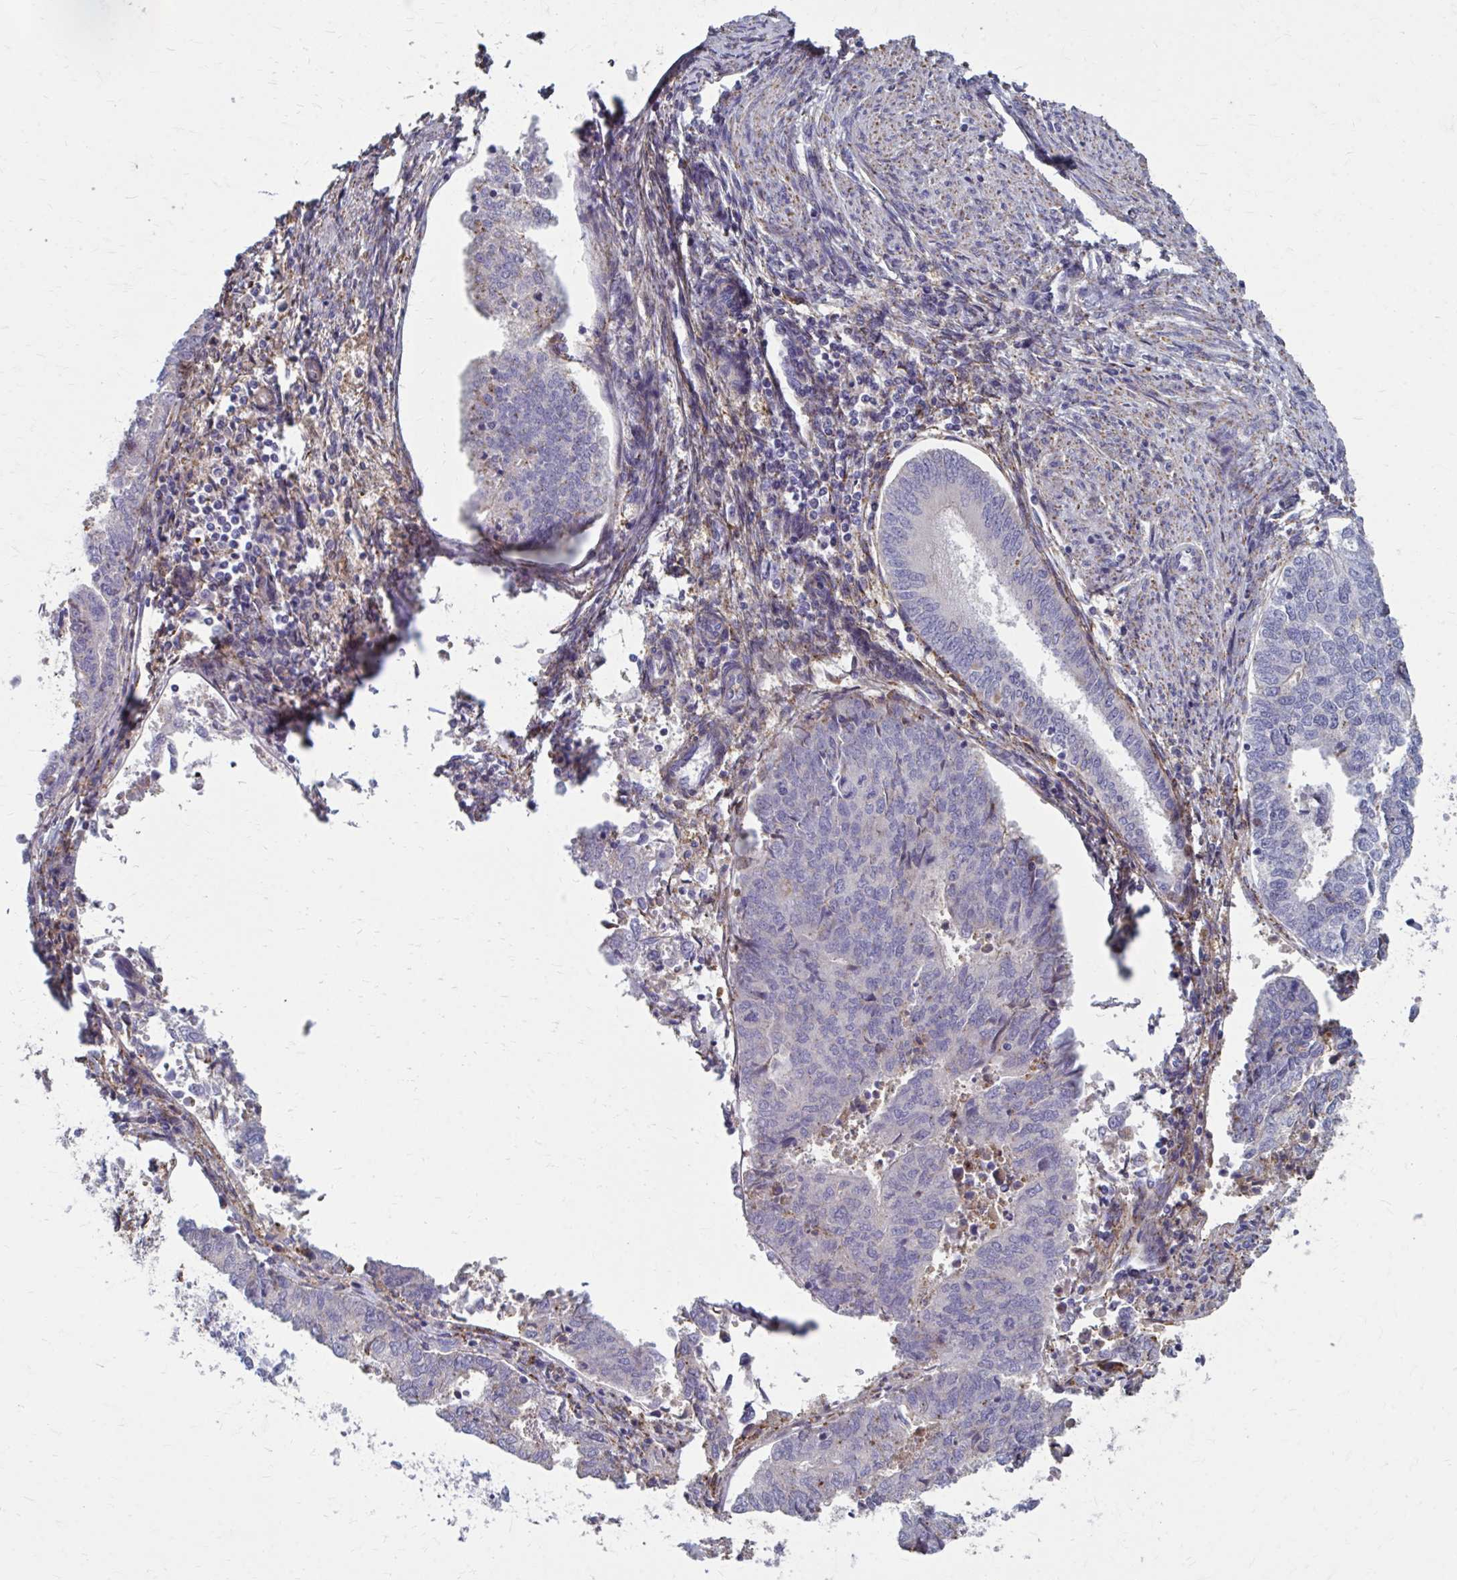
{"staining": {"intensity": "negative", "quantity": "none", "location": "none"}, "tissue": "endometrial cancer", "cell_type": "Tumor cells", "image_type": "cancer", "snomed": [{"axis": "morphology", "description": "Adenocarcinoma, NOS"}, {"axis": "topography", "description": "Endometrium"}], "caption": "Endometrial cancer was stained to show a protein in brown. There is no significant staining in tumor cells.", "gene": "MMP14", "patient": {"sex": "female", "age": 73}}